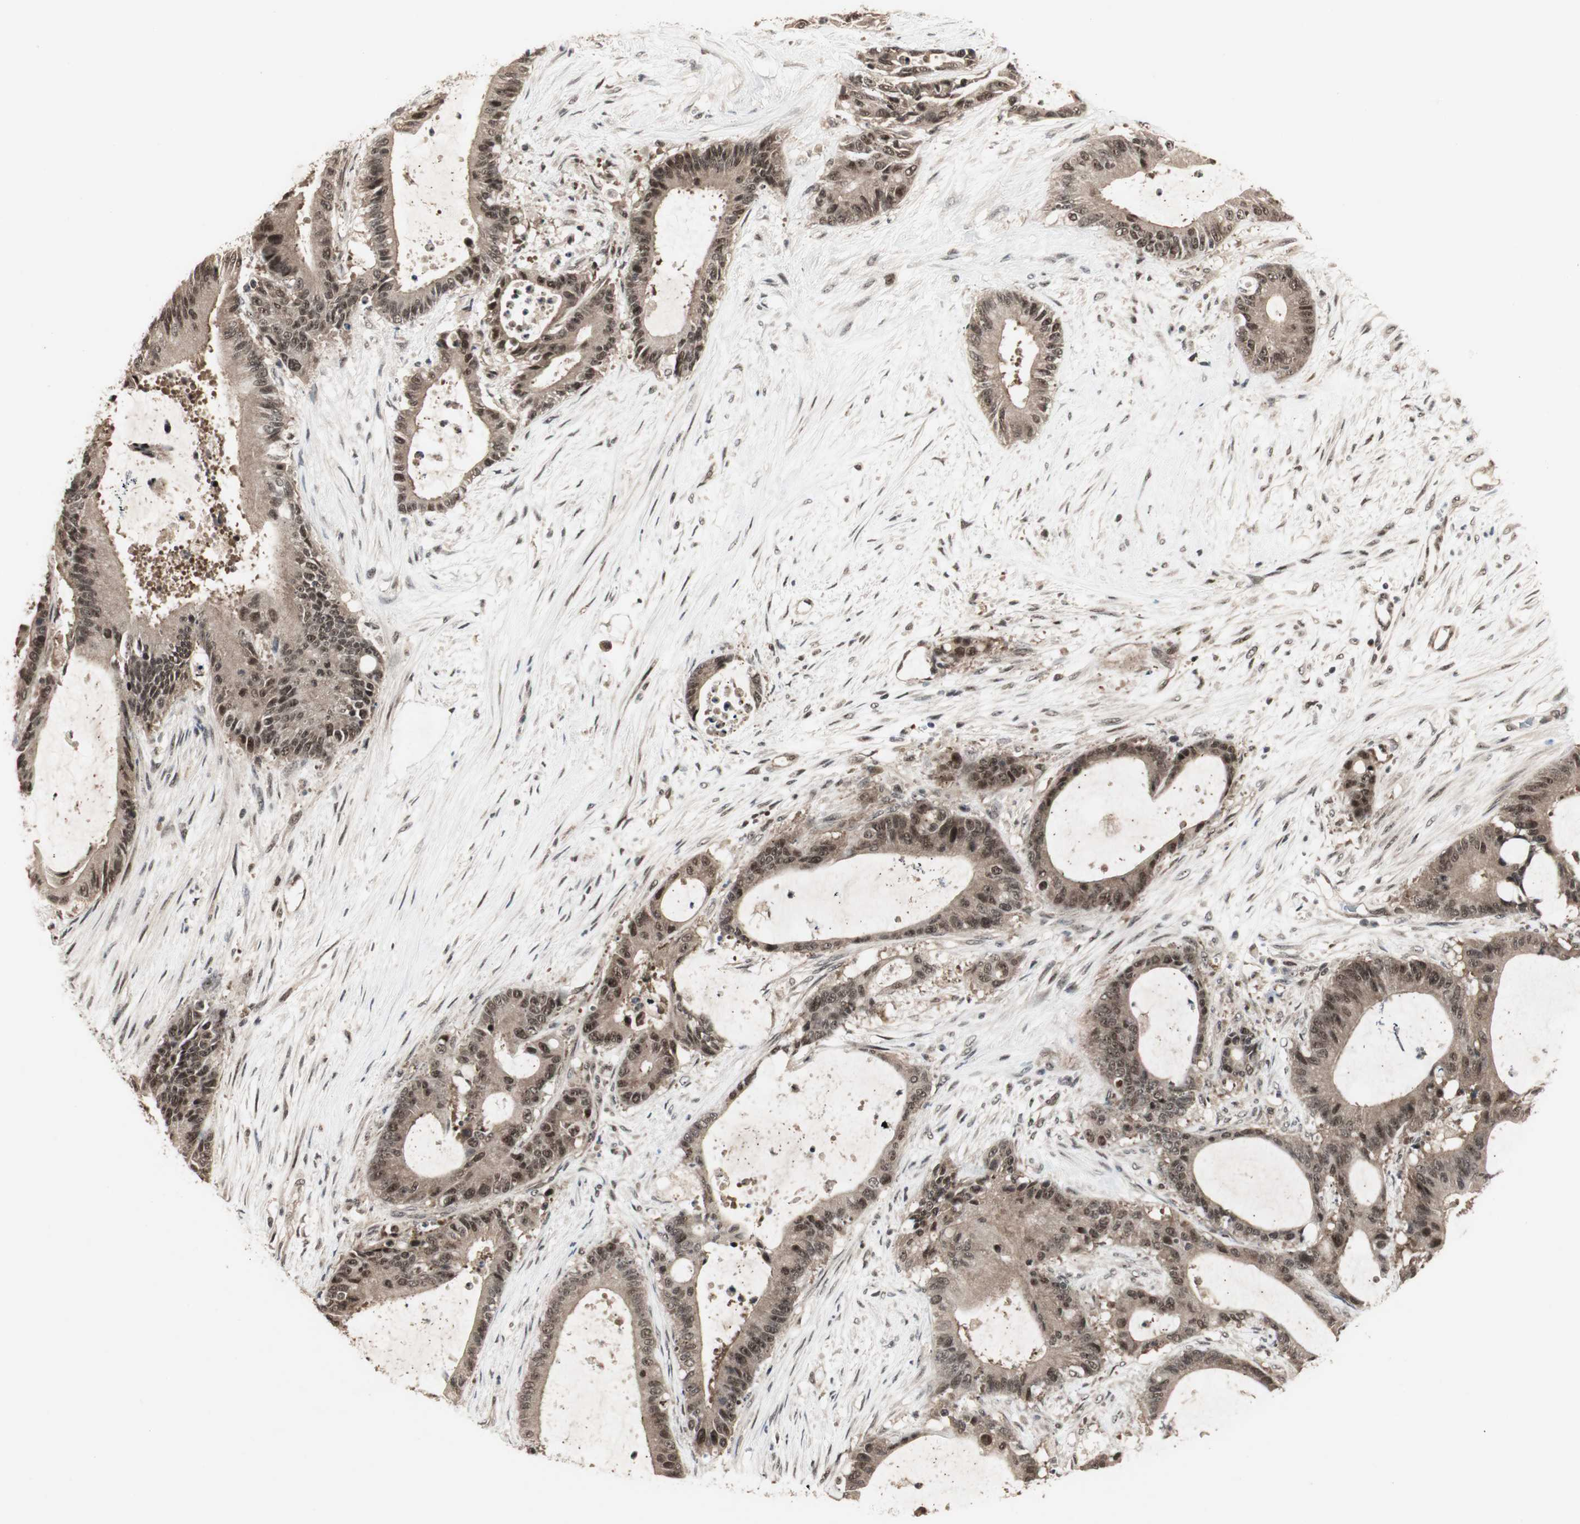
{"staining": {"intensity": "moderate", "quantity": ">75%", "location": "cytoplasmic/membranous,nuclear"}, "tissue": "liver cancer", "cell_type": "Tumor cells", "image_type": "cancer", "snomed": [{"axis": "morphology", "description": "Cholangiocarcinoma"}, {"axis": "topography", "description": "Liver"}], "caption": "DAB immunohistochemical staining of cholangiocarcinoma (liver) shows moderate cytoplasmic/membranous and nuclear protein expression in about >75% of tumor cells.", "gene": "CSNK2B", "patient": {"sex": "female", "age": 73}}